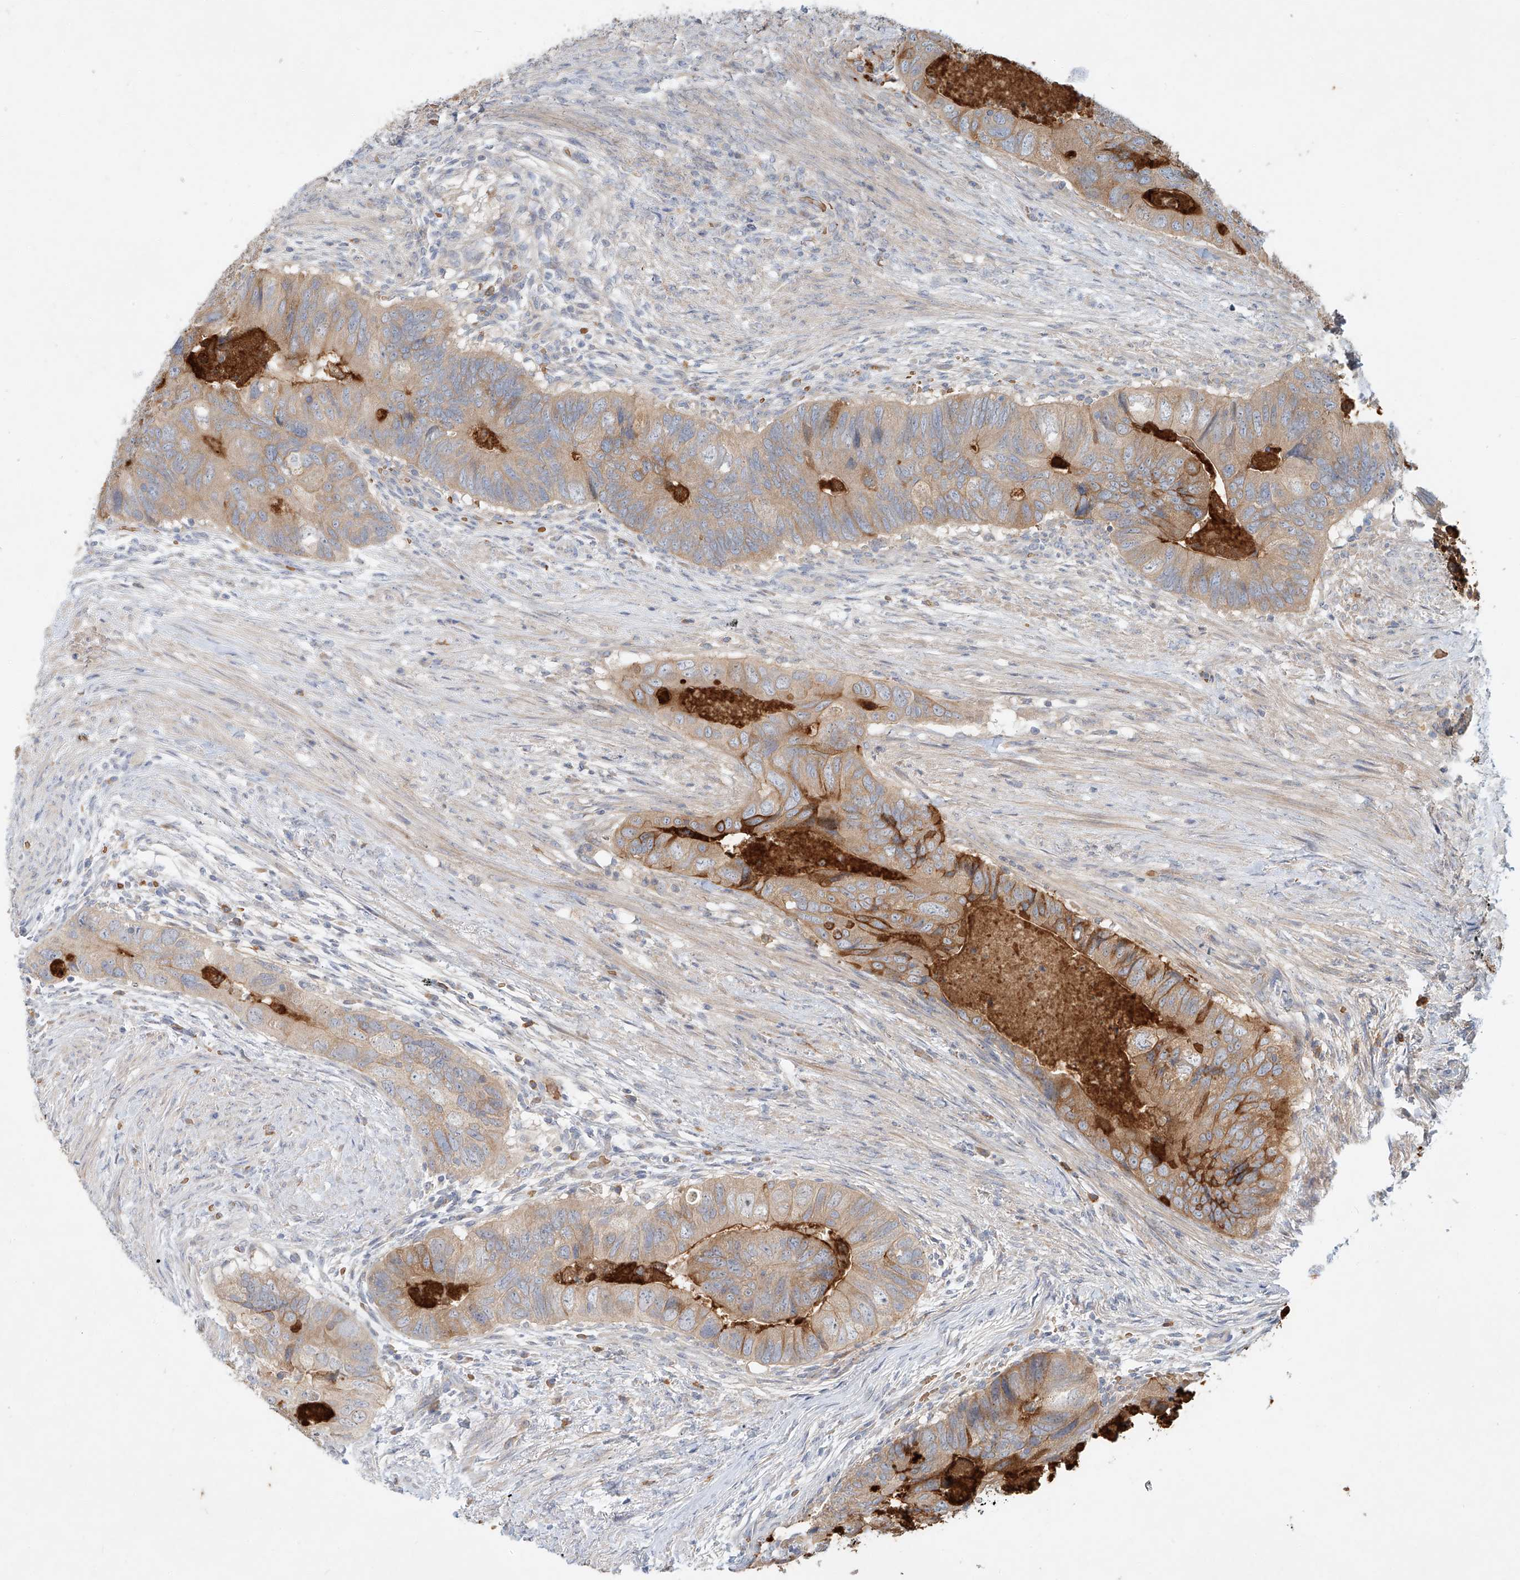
{"staining": {"intensity": "moderate", "quantity": "25%-75%", "location": "cytoplasmic/membranous"}, "tissue": "colorectal cancer", "cell_type": "Tumor cells", "image_type": "cancer", "snomed": [{"axis": "morphology", "description": "Adenocarcinoma, NOS"}, {"axis": "topography", "description": "Rectum"}], "caption": "IHC (DAB (3,3'-diaminobenzidine)) staining of human colorectal cancer exhibits moderate cytoplasmic/membranous protein expression in about 25%-75% of tumor cells. The protein of interest is shown in brown color, while the nuclei are stained blue.", "gene": "SYTL3", "patient": {"sex": "male", "age": 63}}